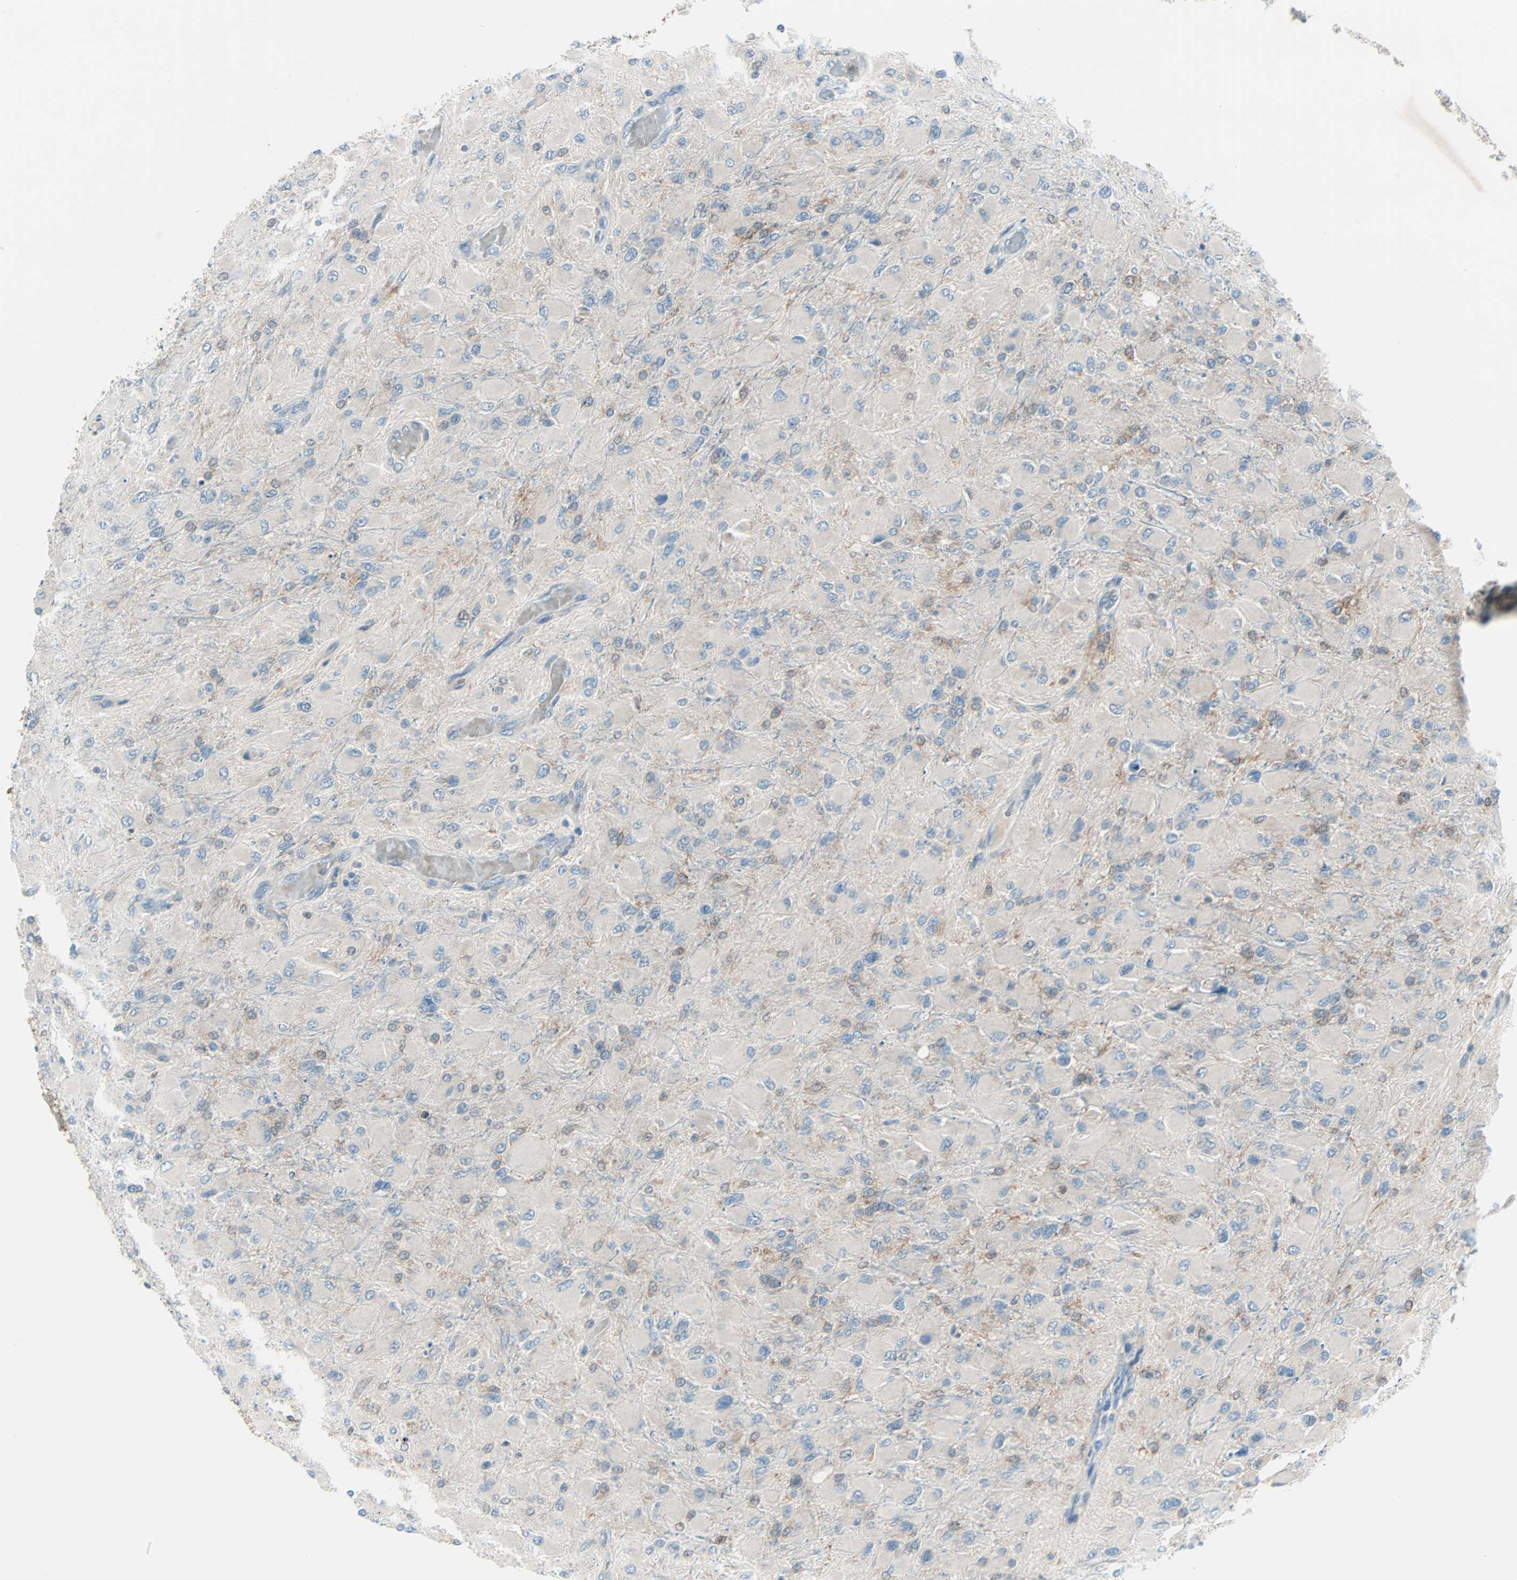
{"staining": {"intensity": "moderate", "quantity": "25%-75%", "location": "cytoplasmic/membranous"}, "tissue": "glioma", "cell_type": "Tumor cells", "image_type": "cancer", "snomed": [{"axis": "morphology", "description": "Glioma, malignant, High grade"}, {"axis": "topography", "description": "Cerebral cortex"}], "caption": "A brown stain shows moderate cytoplasmic/membranous expression of a protein in human malignant glioma (high-grade) tumor cells.", "gene": "SMIM8", "patient": {"sex": "female", "age": 36}}